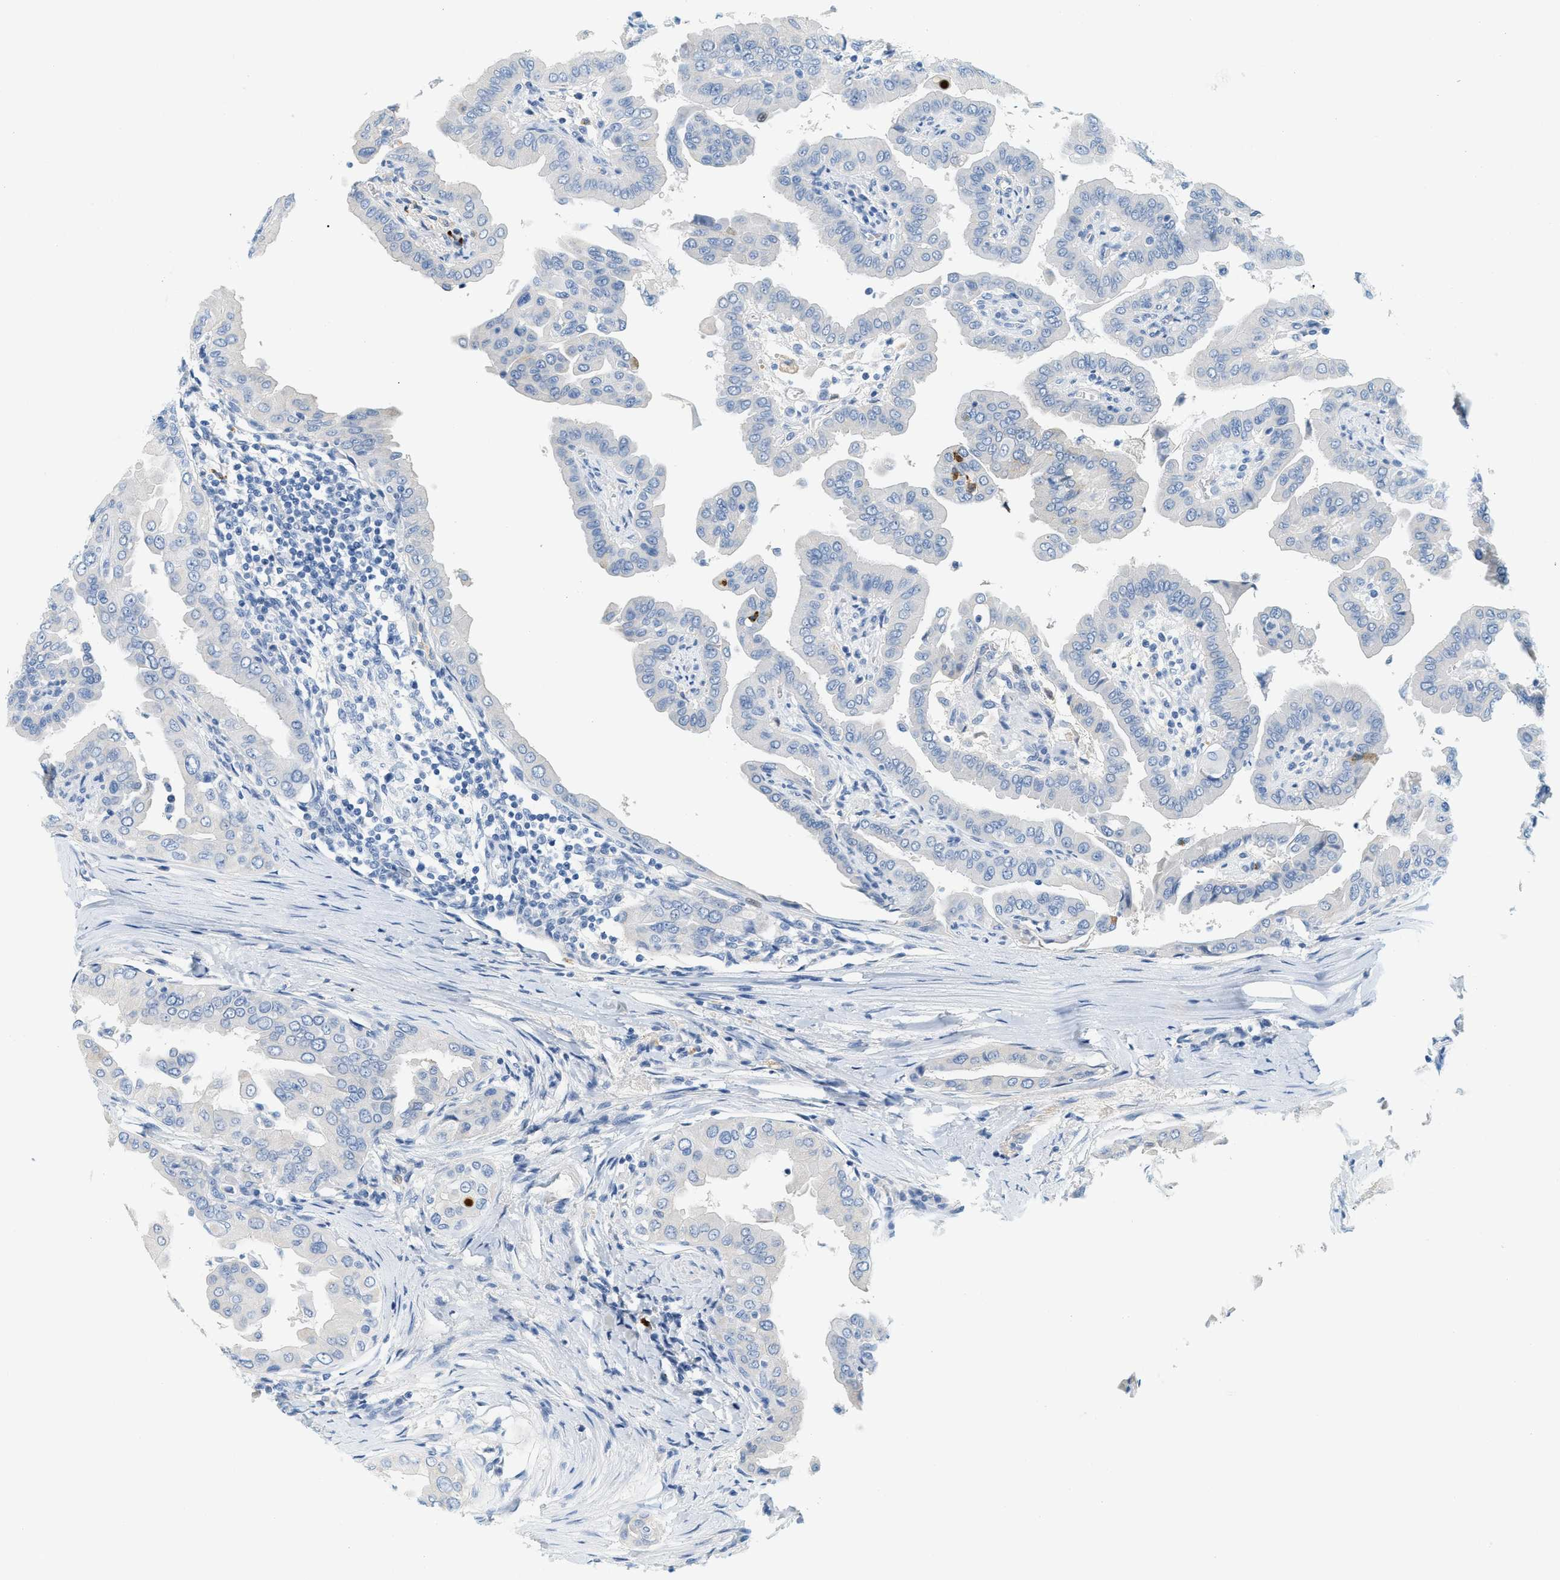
{"staining": {"intensity": "negative", "quantity": "none", "location": "none"}, "tissue": "thyroid cancer", "cell_type": "Tumor cells", "image_type": "cancer", "snomed": [{"axis": "morphology", "description": "Papillary adenocarcinoma, NOS"}, {"axis": "topography", "description": "Thyroid gland"}], "caption": "Papillary adenocarcinoma (thyroid) stained for a protein using immunohistochemistry (IHC) reveals no staining tumor cells.", "gene": "LCN2", "patient": {"sex": "male", "age": 33}}